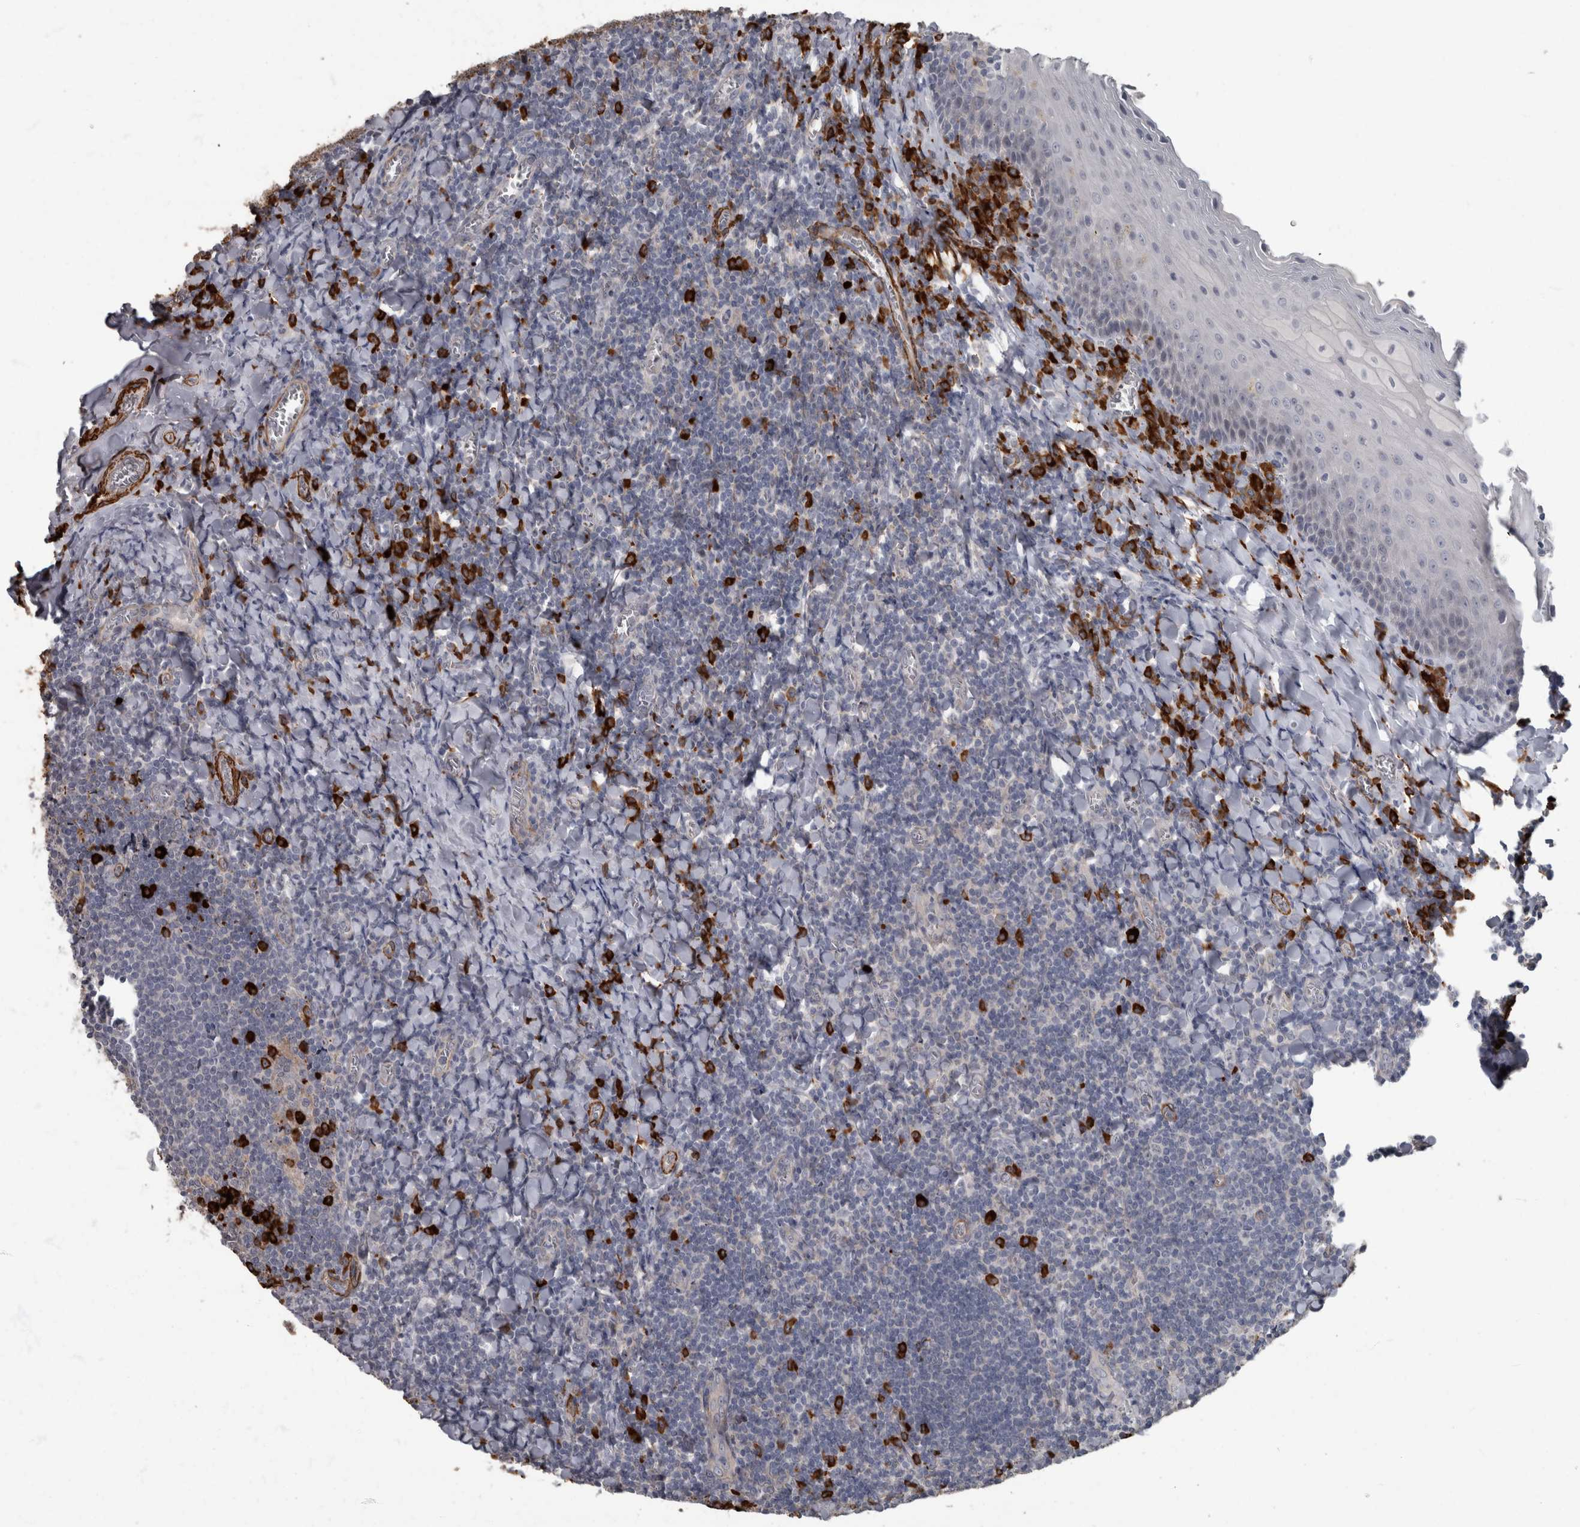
{"staining": {"intensity": "strong", "quantity": "<25%", "location": "cytoplasmic/membranous"}, "tissue": "tonsil", "cell_type": "Germinal center cells", "image_type": "normal", "snomed": [{"axis": "morphology", "description": "Normal tissue, NOS"}, {"axis": "topography", "description": "Tonsil"}], "caption": "Immunohistochemistry (IHC) photomicrograph of normal tonsil: human tonsil stained using IHC demonstrates medium levels of strong protein expression localized specifically in the cytoplasmic/membranous of germinal center cells, appearing as a cytoplasmic/membranous brown color.", "gene": "MASTL", "patient": {"sex": "male", "age": 27}}